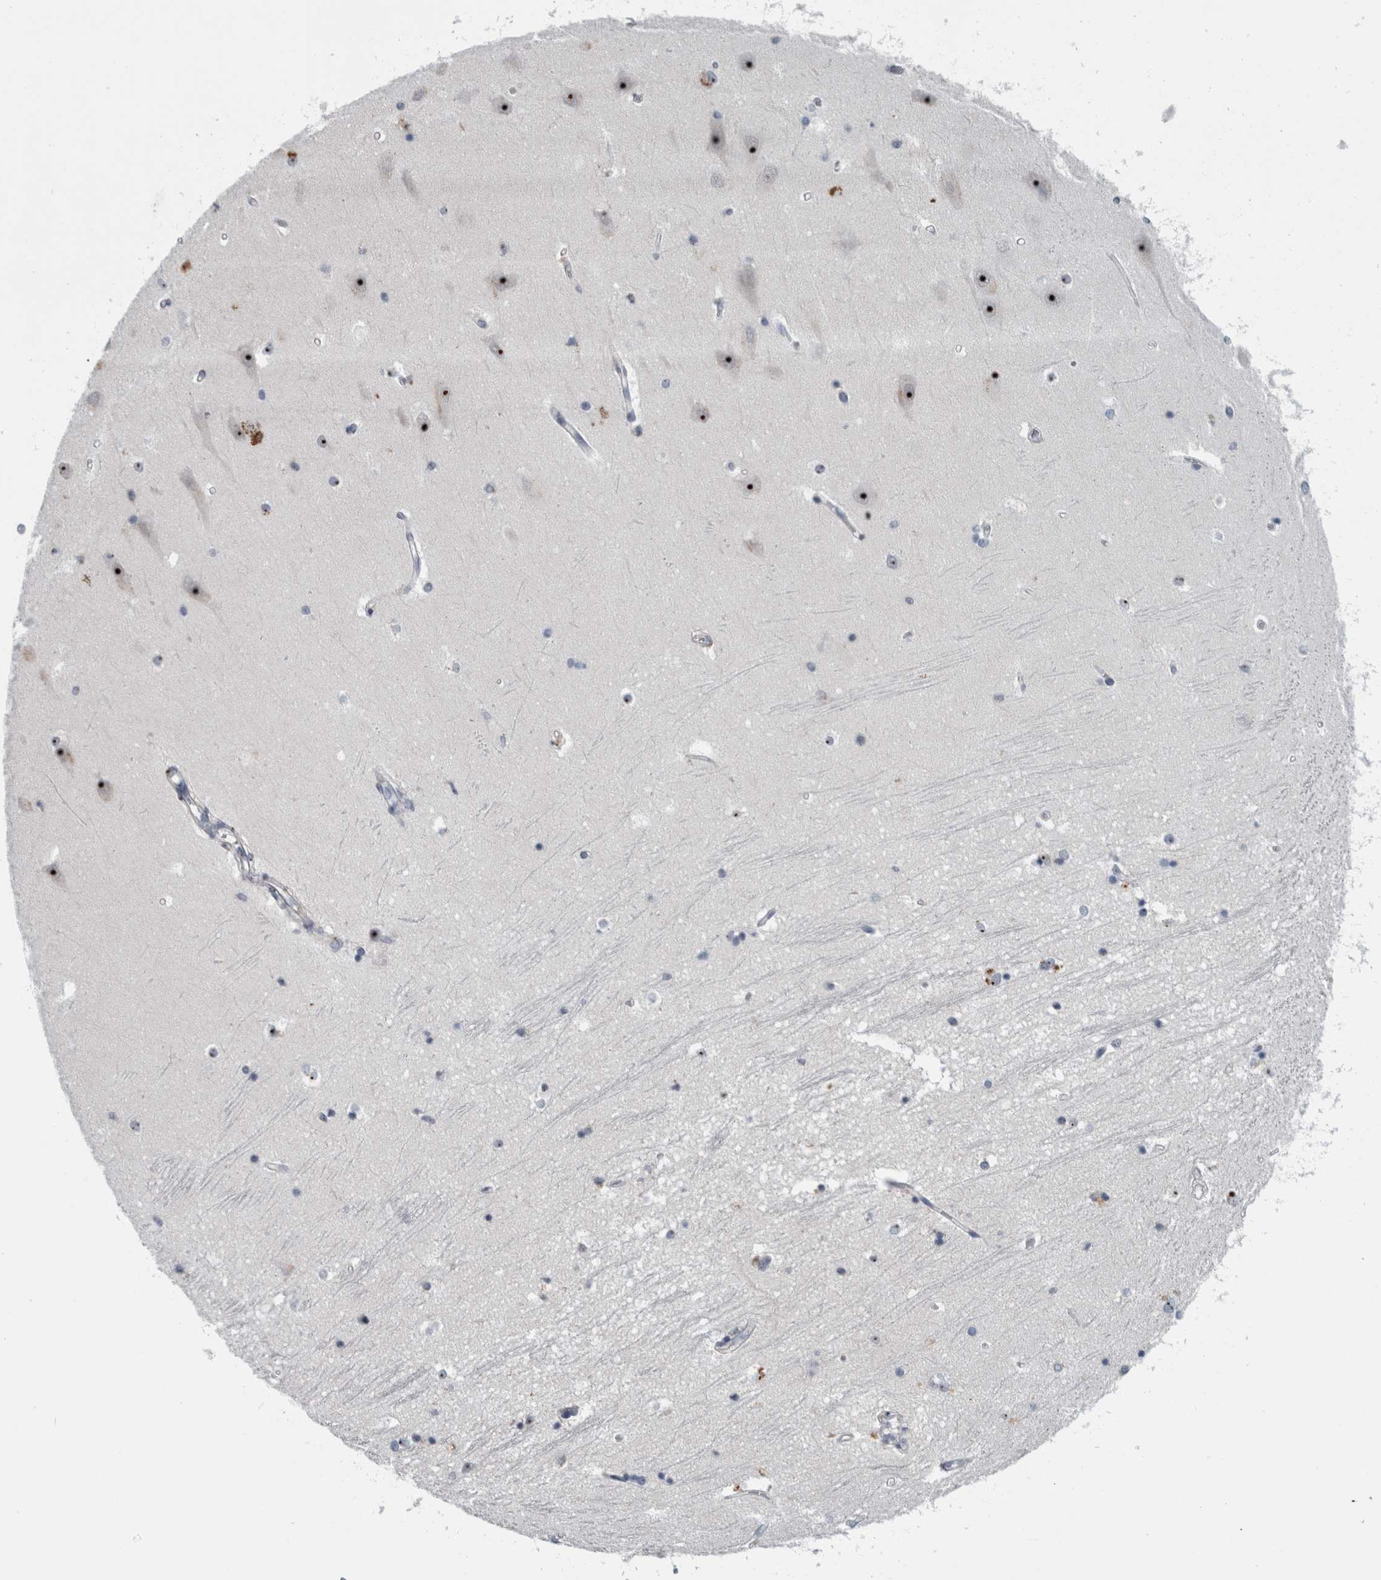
{"staining": {"intensity": "negative", "quantity": "none", "location": "none"}, "tissue": "hippocampus", "cell_type": "Glial cells", "image_type": "normal", "snomed": [{"axis": "morphology", "description": "Normal tissue, NOS"}, {"axis": "topography", "description": "Hippocampus"}], "caption": "High power microscopy micrograph of an immunohistochemistry photomicrograph of benign hippocampus, revealing no significant staining in glial cells.", "gene": "UTP6", "patient": {"sex": "male", "age": 45}}